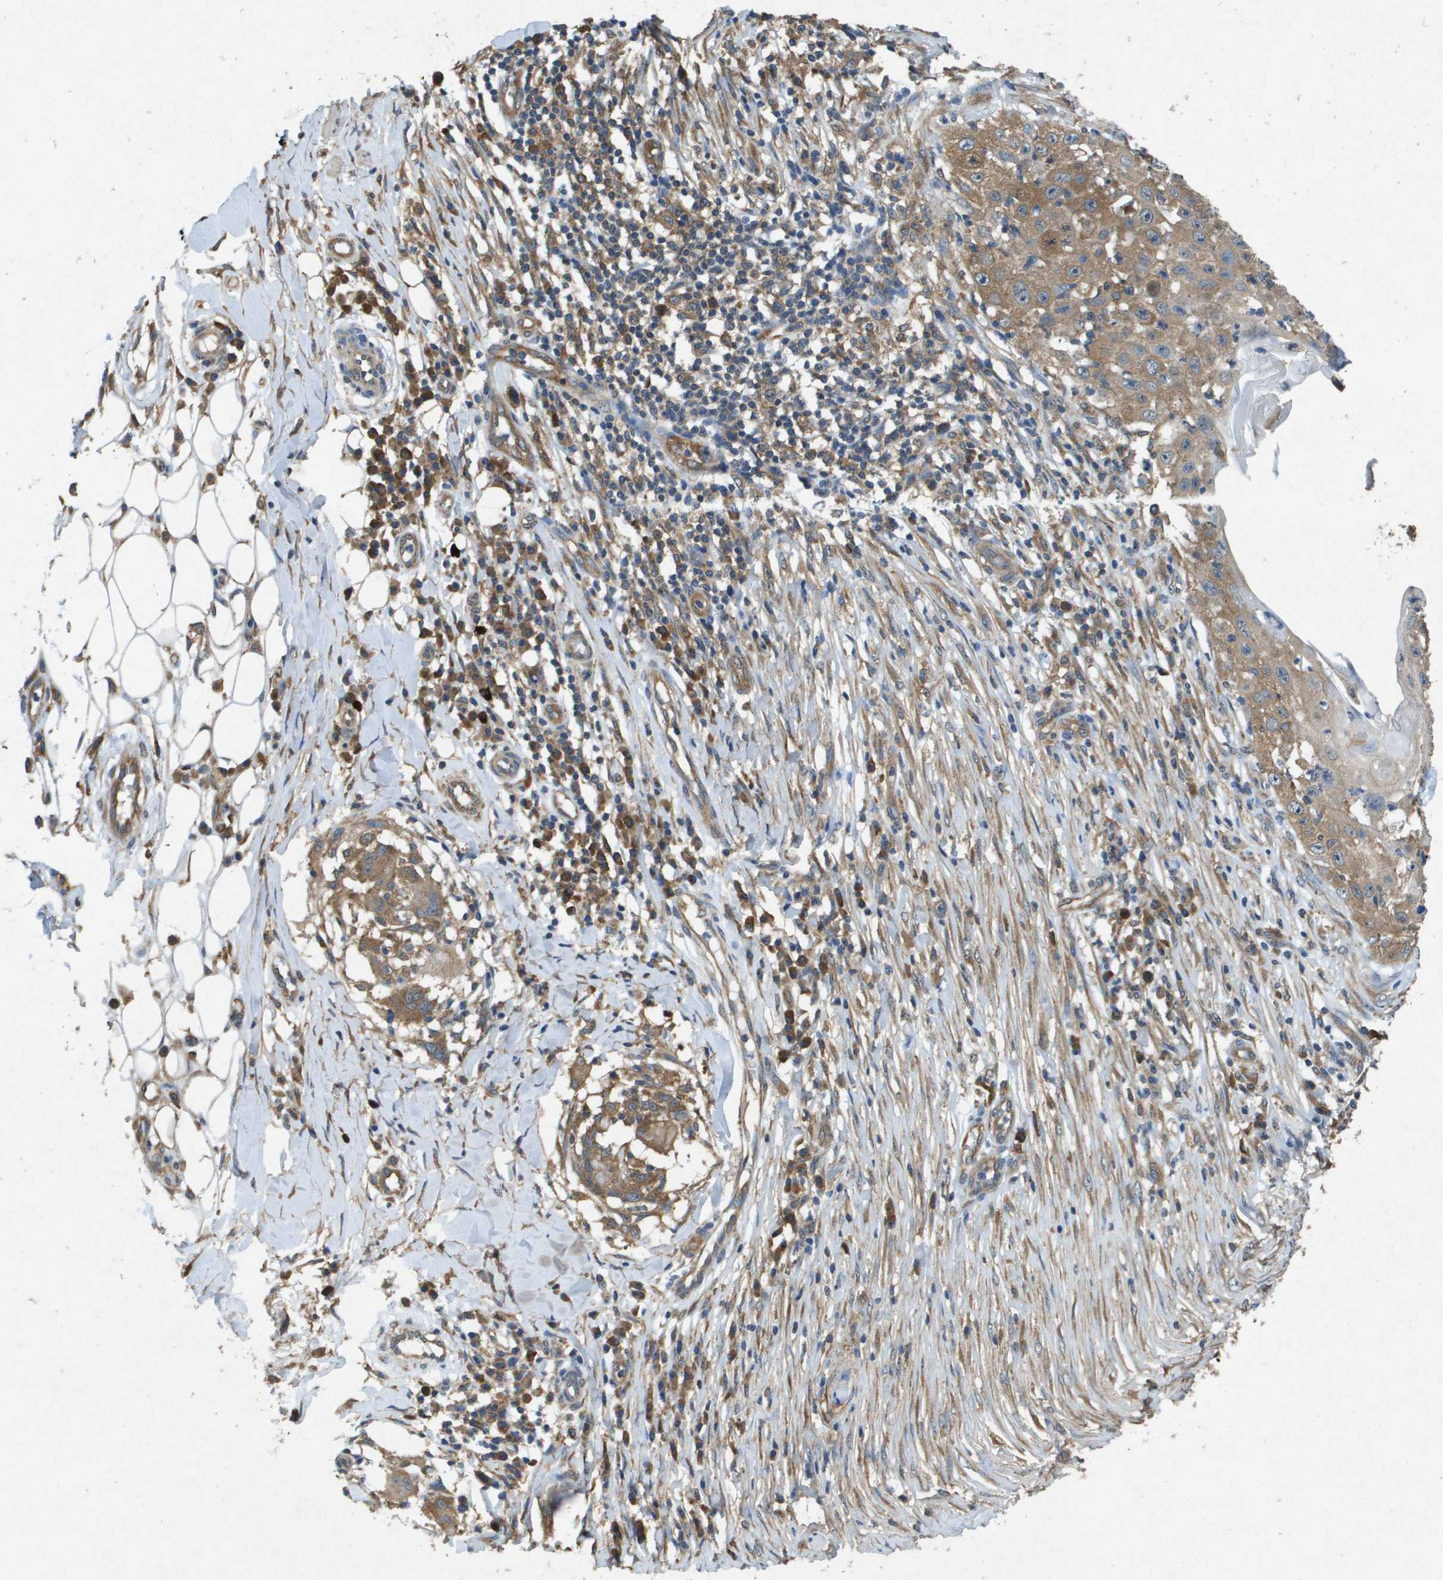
{"staining": {"intensity": "moderate", "quantity": ">75%", "location": "cytoplasmic/membranous"}, "tissue": "skin cancer", "cell_type": "Tumor cells", "image_type": "cancer", "snomed": [{"axis": "morphology", "description": "Squamous cell carcinoma, NOS"}, {"axis": "topography", "description": "Skin"}], "caption": "Protein staining shows moderate cytoplasmic/membranous expression in about >75% of tumor cells in skin squamous cell carcinoma.", "gene": "PTPRT", "patient": {"sex": "male", "age": 86}}